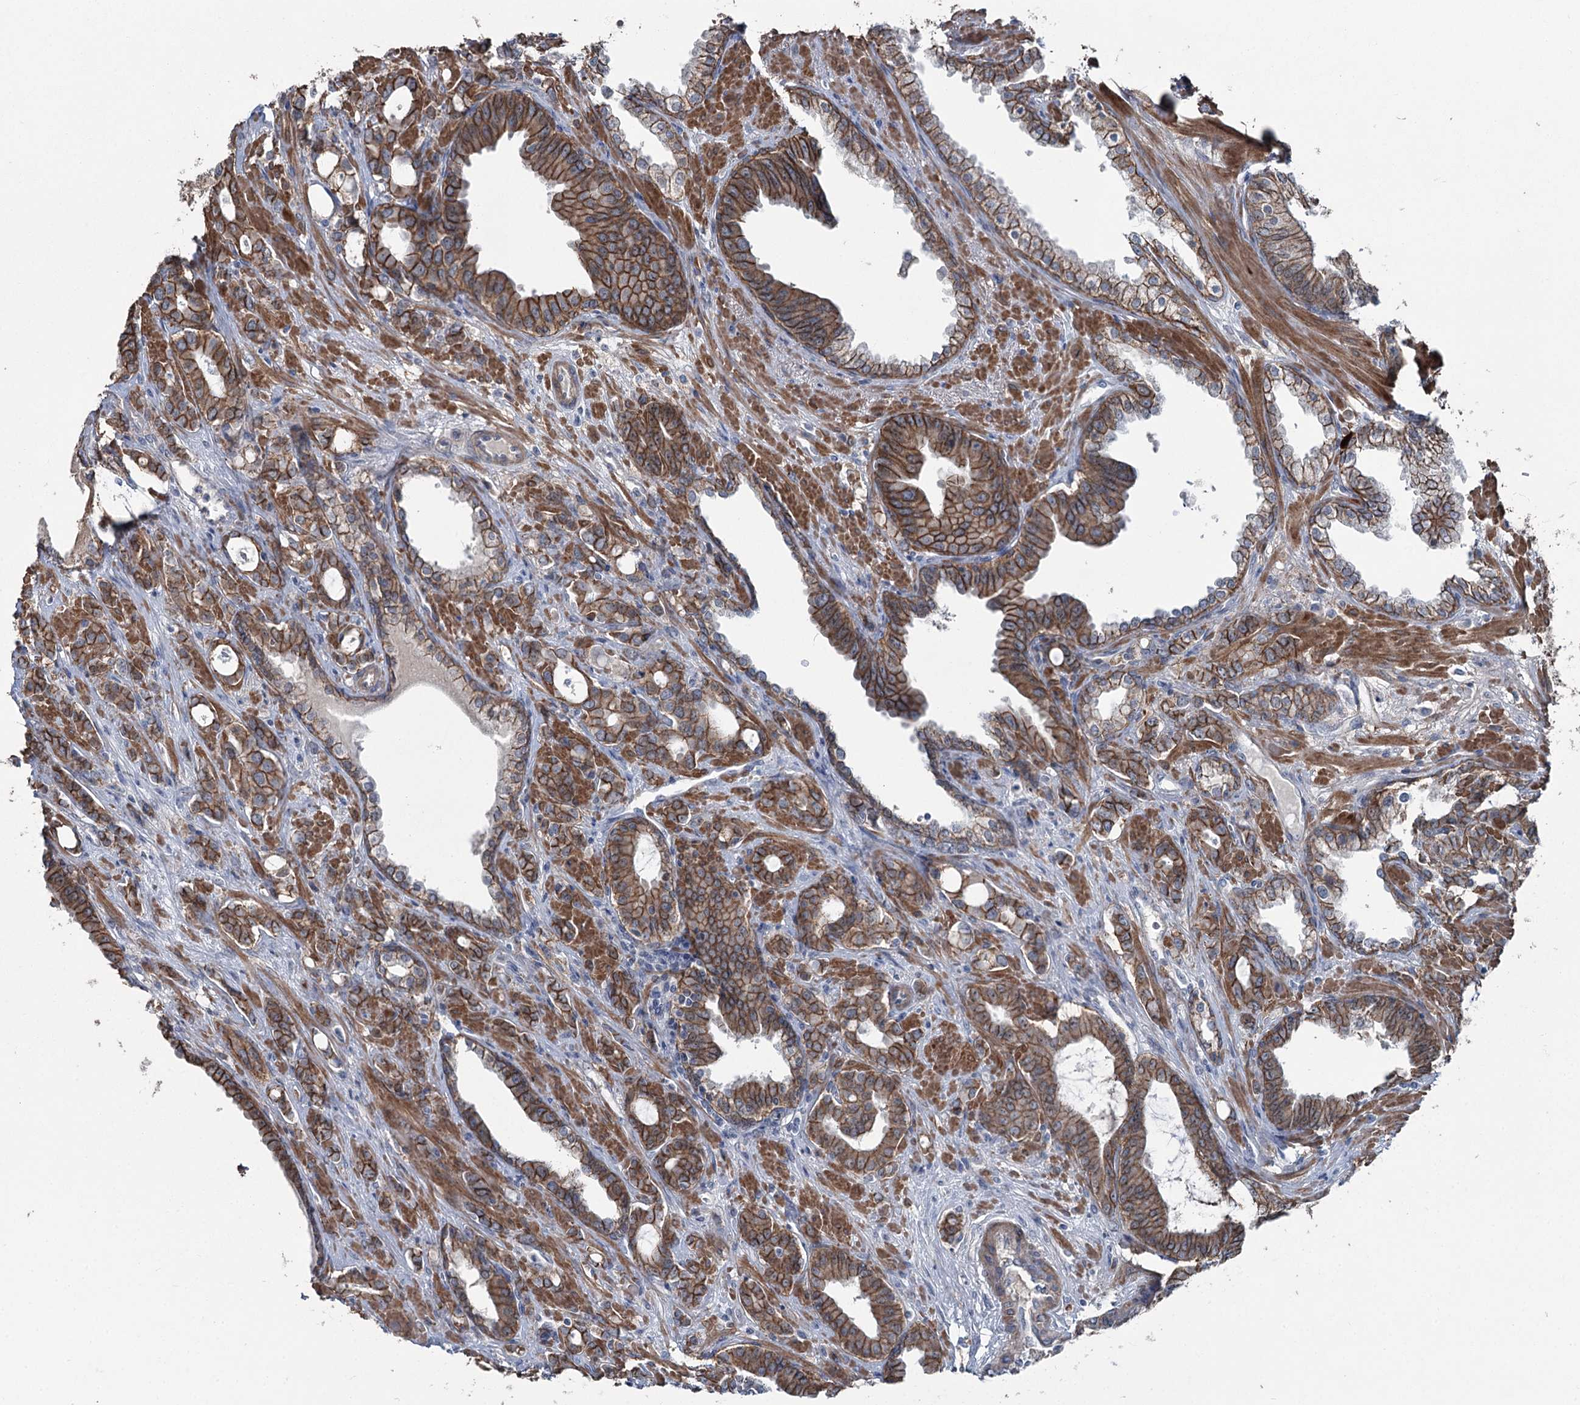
{"staining": {"intensity": "strong", "quantity": ">75%", "location": "cytoplasmic/membranous"}, "tissue": "prostate cancer", "cell_type": "Tumor cells", "image_type": "cancer", "snomed": [{"axis": "morphology", "description": "Adenocarcinoma, High grade"}, {"axis": "topography", "description": "Prostate"}], "caption": "Human prostate cancer stained for a protein (brown) displays strong cytoplasmic/membranous positive expression in about >75% of tumor cells.", "gene": "FAM120B", "patient": {"sex": "male", "age": 72}}